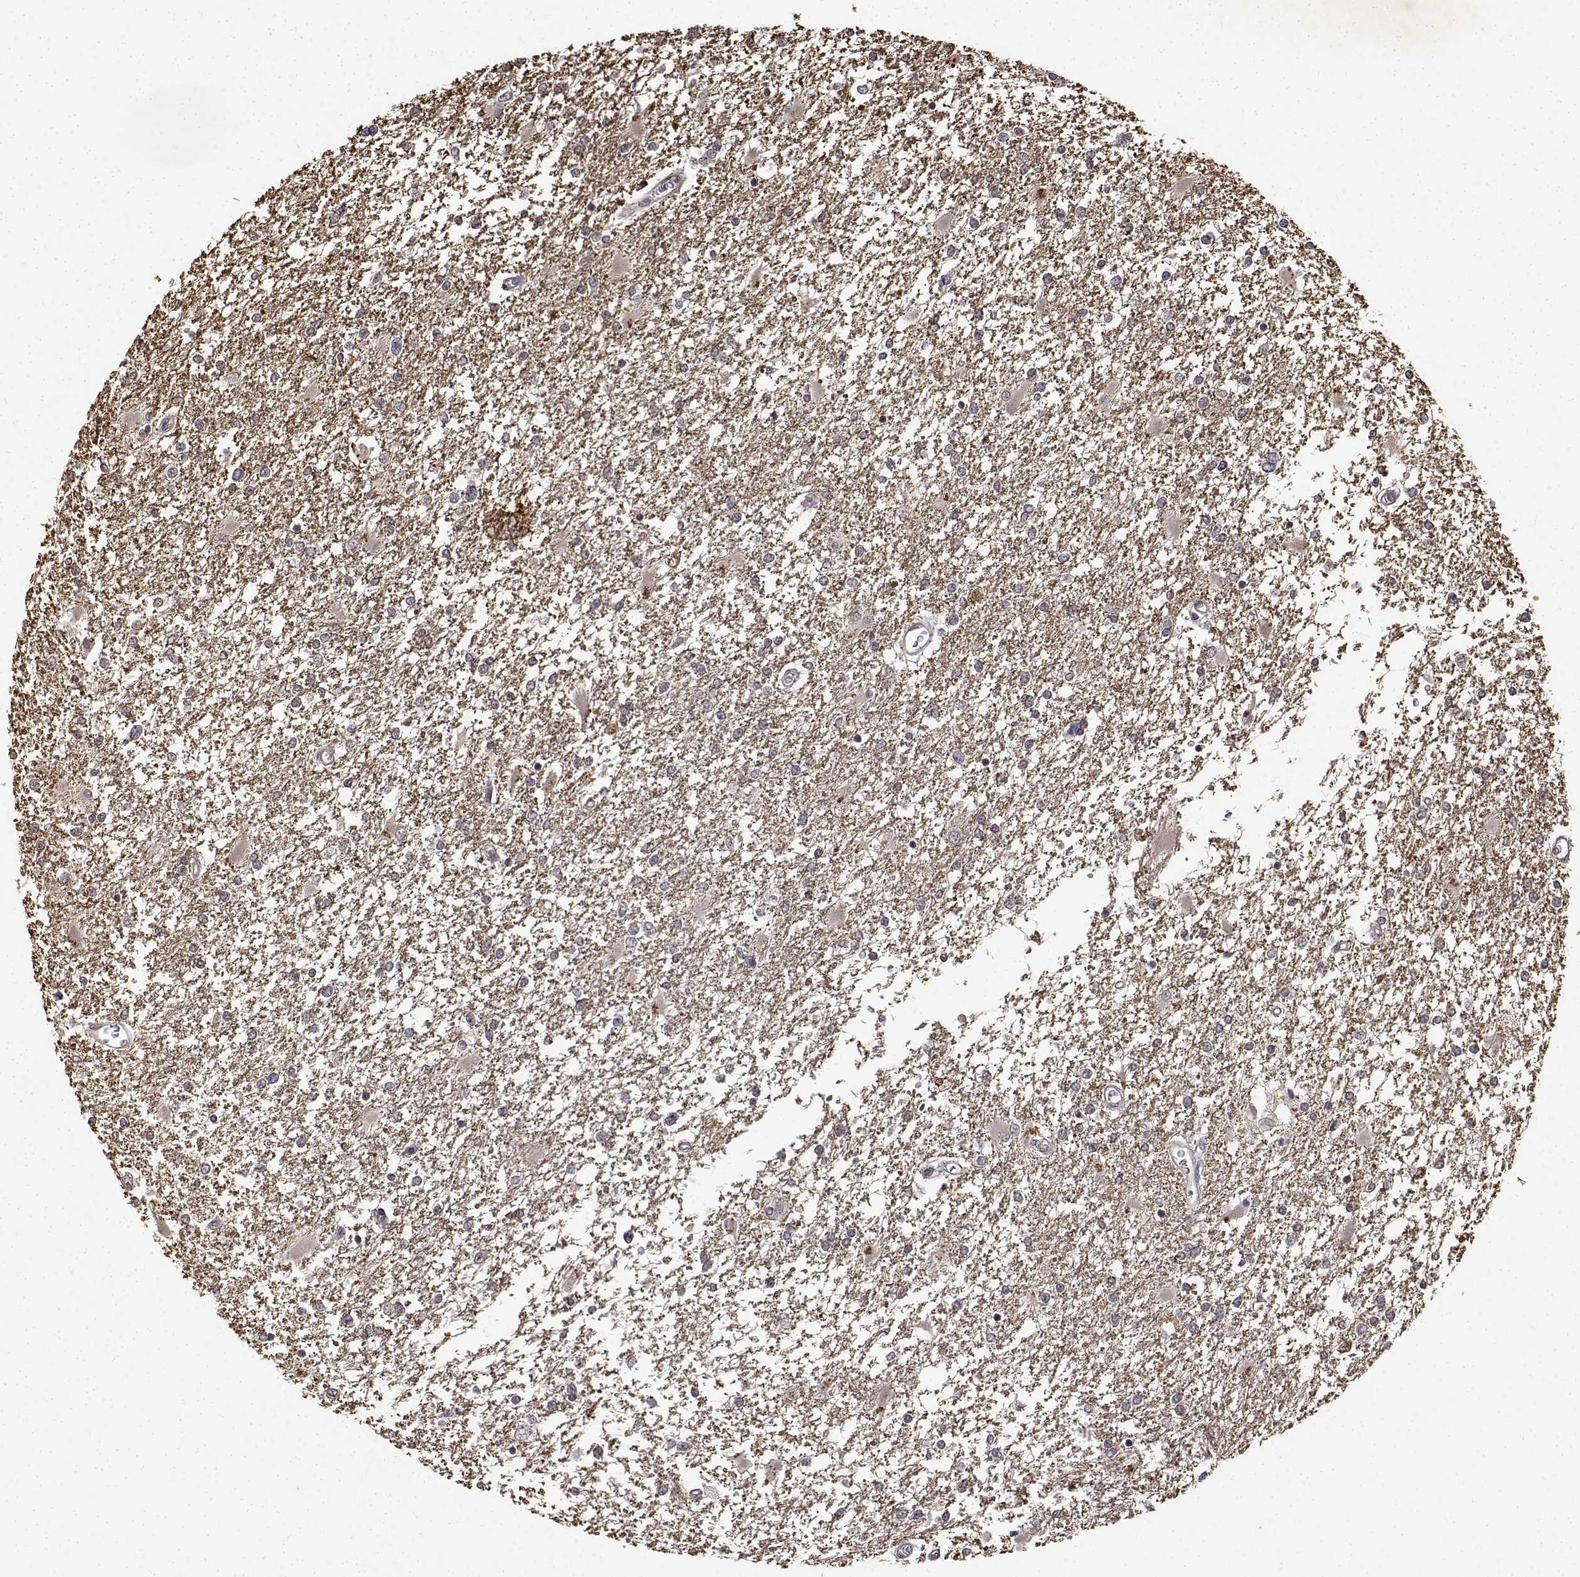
{"staining": {"intensity": "negative", "quantity": "none", "location": "none"}, "tissue": "glioma", "cell_type": "Tumor cells", "image_type": "cancer", "snomed": [{"axis": "morphology", "description": "Glioma, malignant, High grade"}, {"axis": "topography", "description": "Cerebral cortex"}], "caption": "High power microscopy image of an immunohistochemistry (IHC) histopathology image of glioma, revealing no significant positivity in tumor cells.", "gene": "BDNF", "patient": {"sex": "male", "age": 79}}